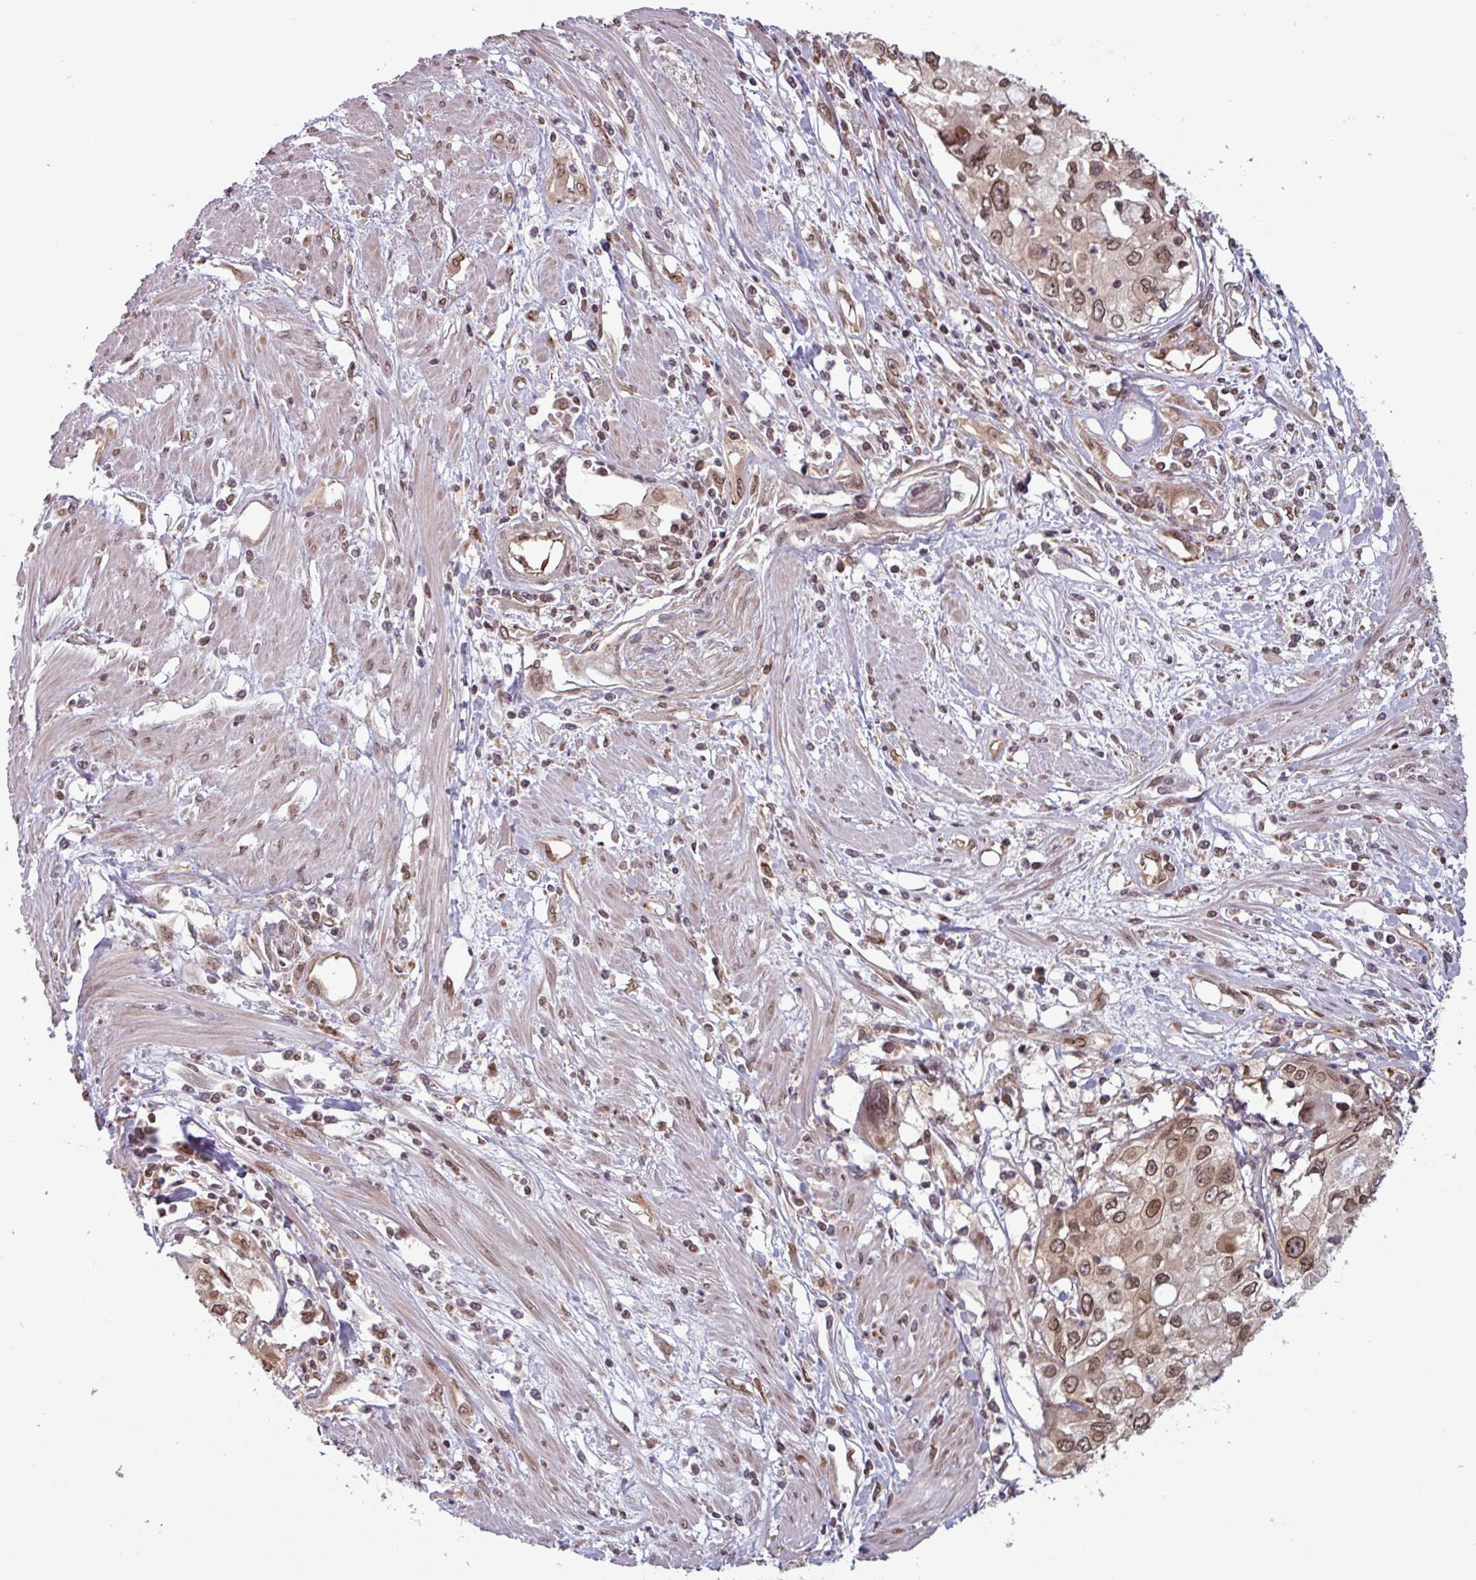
{"staining": {"intensity": "moderate", "quantity": ">75%", "location": "cytoplasmic/membranous,nuclear"}, "tissue": "cervical cancer", "cell_type": "Tumor cells", "image_type": "cancer", "snomed": [{"axis": "morphology", "description": "Squamous cell carcinoma, NOS"}, {"axis": "topography", "description": "Cervix"}], "caption": "The image shows a brown stain indicating the presence of a protein in the cytoplasmic/membranous and nuclear of tumor cells in cervical squamous cell carcinoma.", "gene": "RBM4B", "patient": {"sex": "female", "age": 31}}